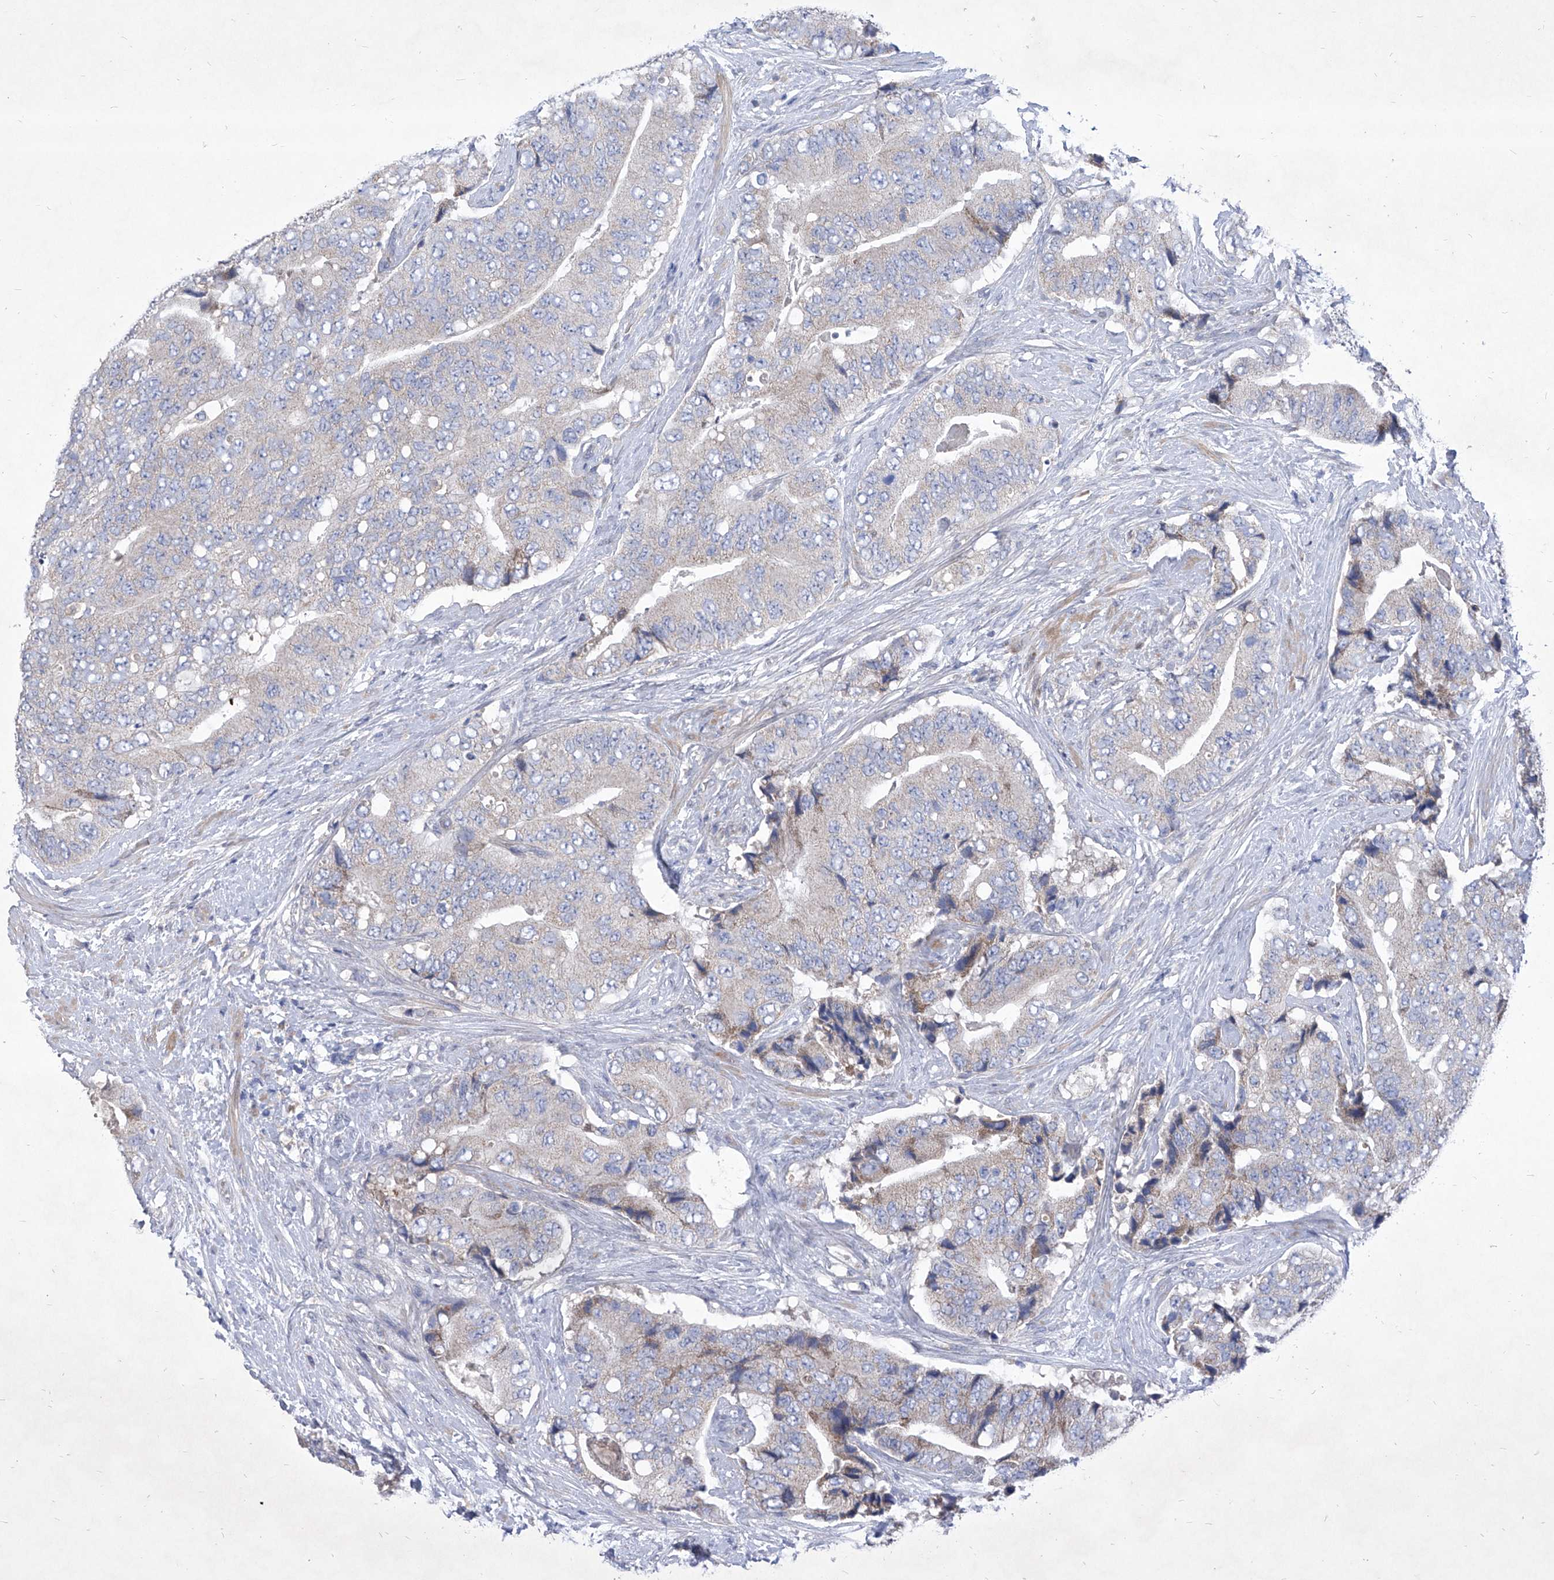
{"staining": {"intensity": "negative", "quantity": "none", "location": "none"}, "tissue": "prostate cancer", "cell_type": "Tumor cells", "image_type": "cancer", "snomed": [{"axis": "morphology", "description": "Adenocarcinoma, High grade"}, {"axis": "topography", "description": "Prostate"}], "caption": "IHC of prostate cancer shows no expression in tumor cells. (DAB (3,3'-diaminobenzidine) IHC visualized using brightfield microscopy, high magnification).", "gene": "COQ3", "patient": {"sex": "male", "age": 70}}